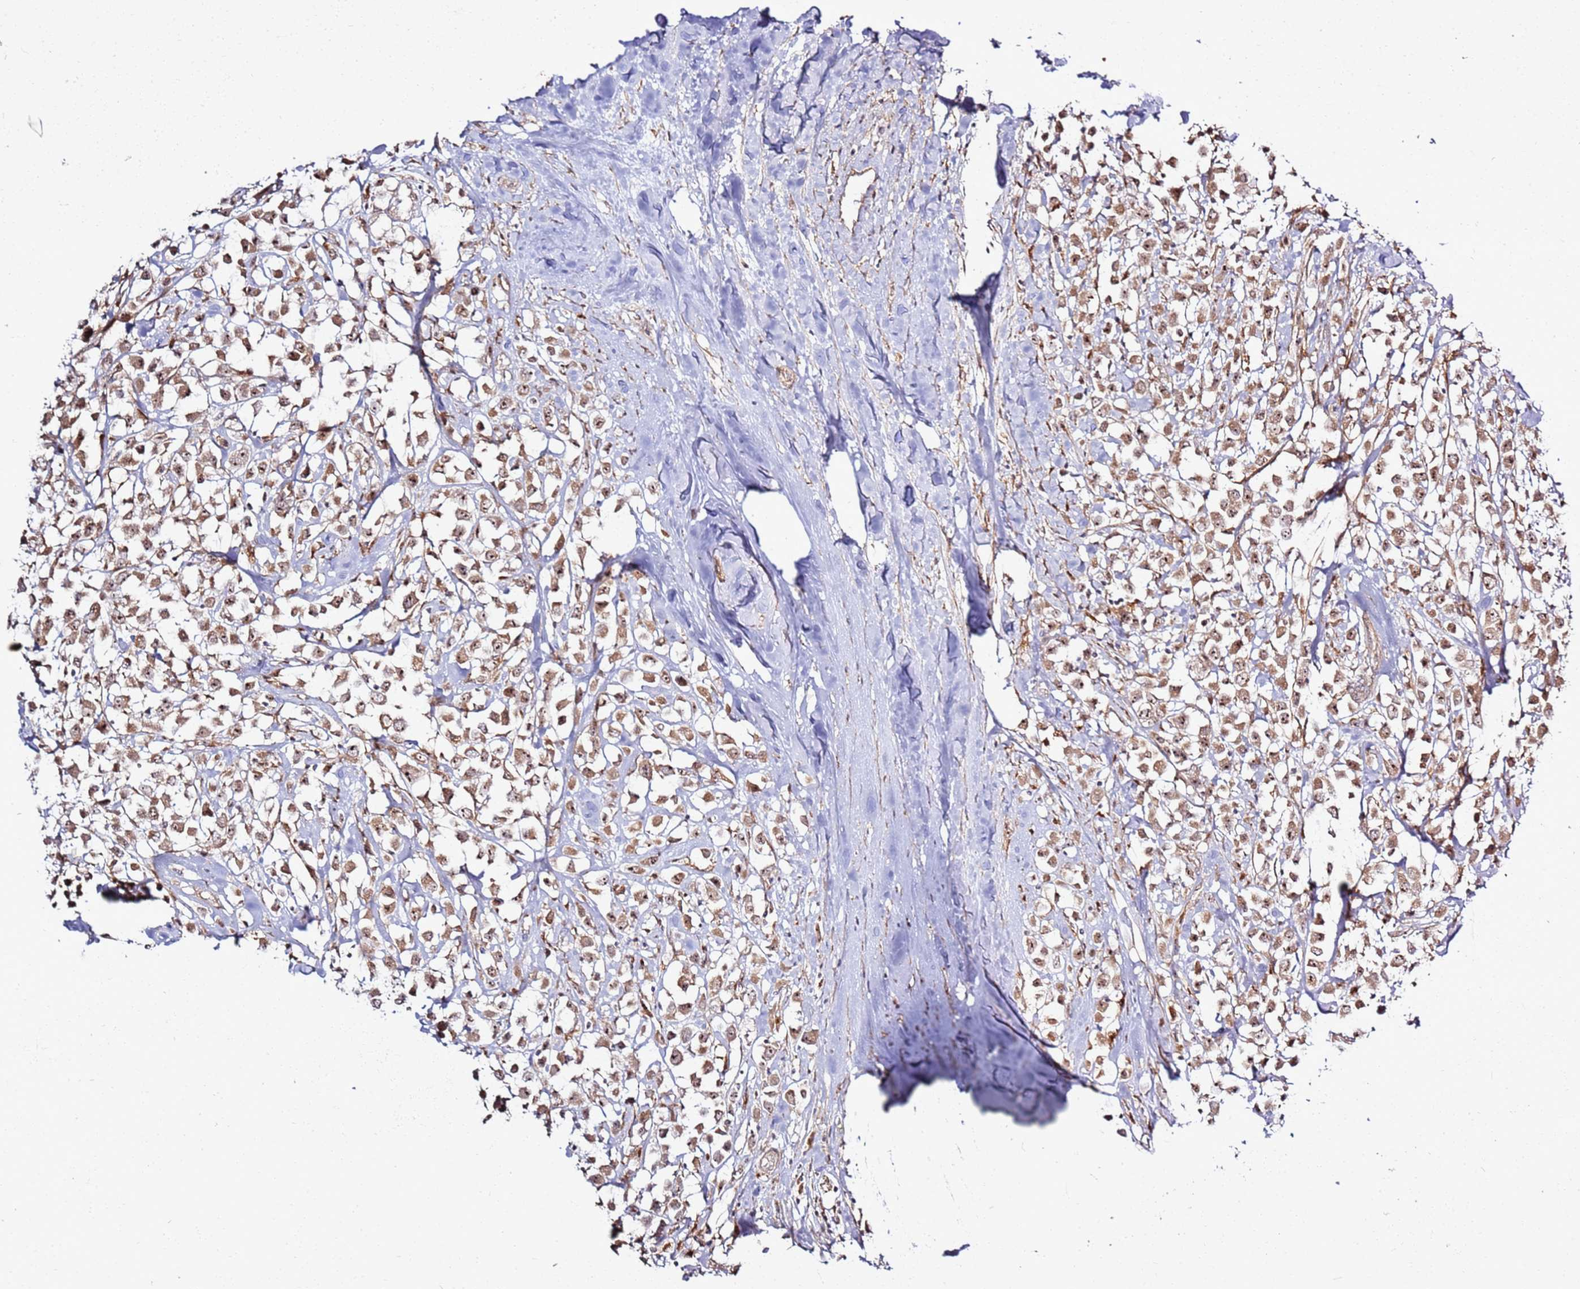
{"staining": {"intensity": "moderate", "quantity": ">75%", "location": "cytoplasmic/membranous,nuclear"}, "tissue": "breast cancer", "cell_type": "Tumor cells", "image_type": "cancer", "snomed": [{"axis": "morphology", "description": "Duct carcinoma"}, {"axis": "topography", "description": "Breast"}], "caption": "This micrograph exhibits immunohistochemistry (IHC) staining of human breast intraductal carcinoma, with medium moderate cytoplasmic/membranous and nuclear staining in approximately >75% of tumor cells.", "gene": "CNPY1", "patient": {"sex": "female", "age": 87}}